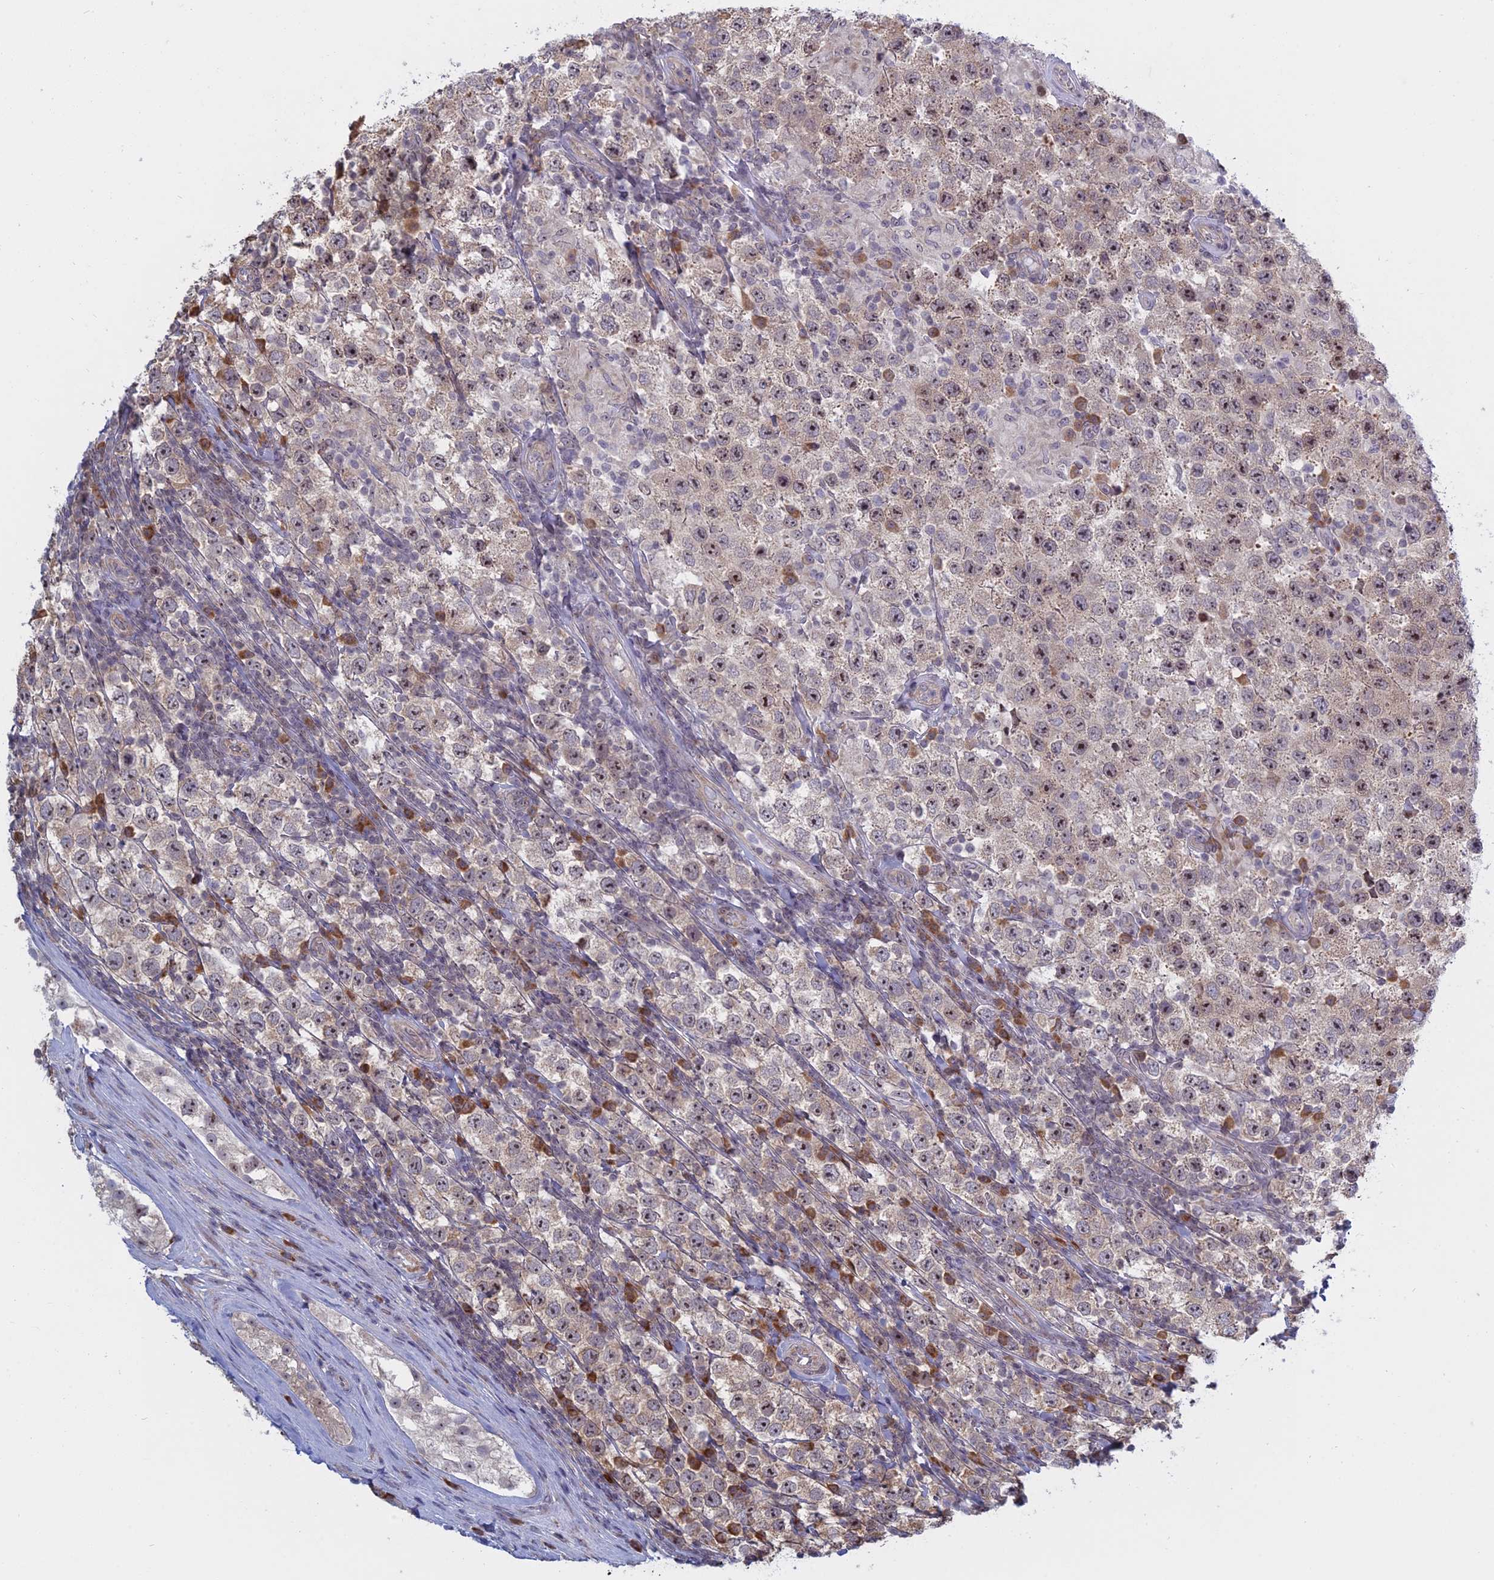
{"staining": {"intensity": "weak", "quantity": "25%-75%", "location": "nuclear"}, "tissue": "testis cancer", "cell_type": "Tumor cells", "image_type": "cancer", "snomed": [{"axis": "morphology", "description": "Normal tissue, NOS"}, {"axis": "morphology", "description": "Urothelial carcinoma, High grade"}, {"axis": "morphology", "description": "Seminoma, NOS"}, {"axis": "morphology", "description": "Carcinoma, Embryonal, NOS"}, {"axis": "topography", "description": "Urinary bladder"}, {"axis": "topography", "description": "Testis"}], "caption": "Immunohistochemical staining of testis high-grade urothelial carcinoma exhibits low levels of weak nuclear staining in approximately 25%-75% of tumor cells. (DAB IHC with brightfield microscopy, high magnification).", "gene": "RPS19BP1", "patient": {"sex": "male", "age": 41}}